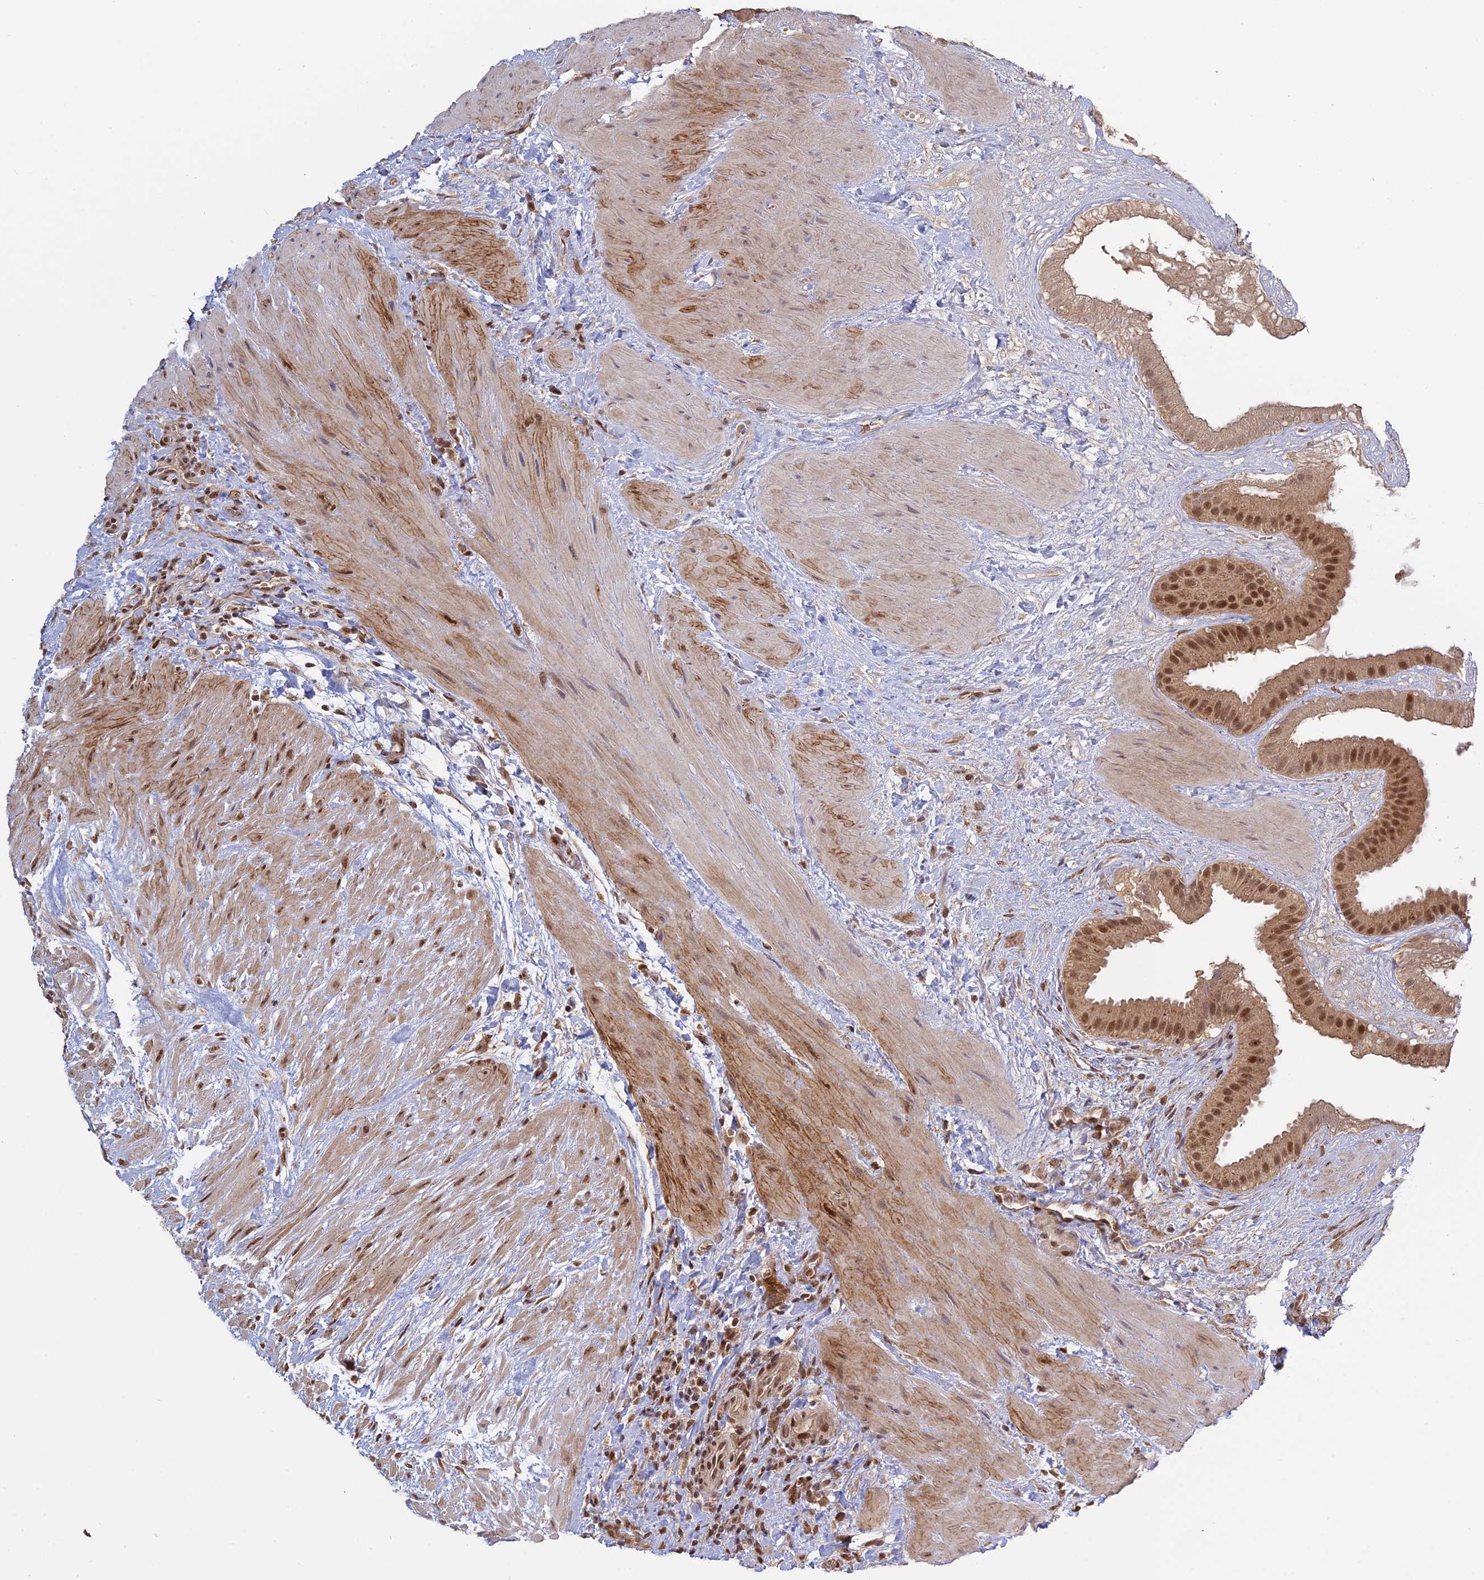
{"staining": {"intensity": "moderate", "quantity": ">75%", "location": "cytoplasmic/membranous,nuclear"}, "tissue": "gallbladder", "cell_type": "Glandular cells", "image_type": "normal", "snomed": [{"axis": "morphology", "description": "Normal tissue, NOS"}, {"axis": "topography", "description": "Gallbladder"}], "caption": "IHC (DAB (3,3'-diaminobenzidine)) staining of benign gallbladder demonstrates moderate cytoplasmic/membranous,nuclear protein expression in approximately >75% of glandular cells. The protein is shown in brown color, while the nuclei are stained blue.", "gene": "PKIG", "patient": {"sex": "male", "age": 55}}